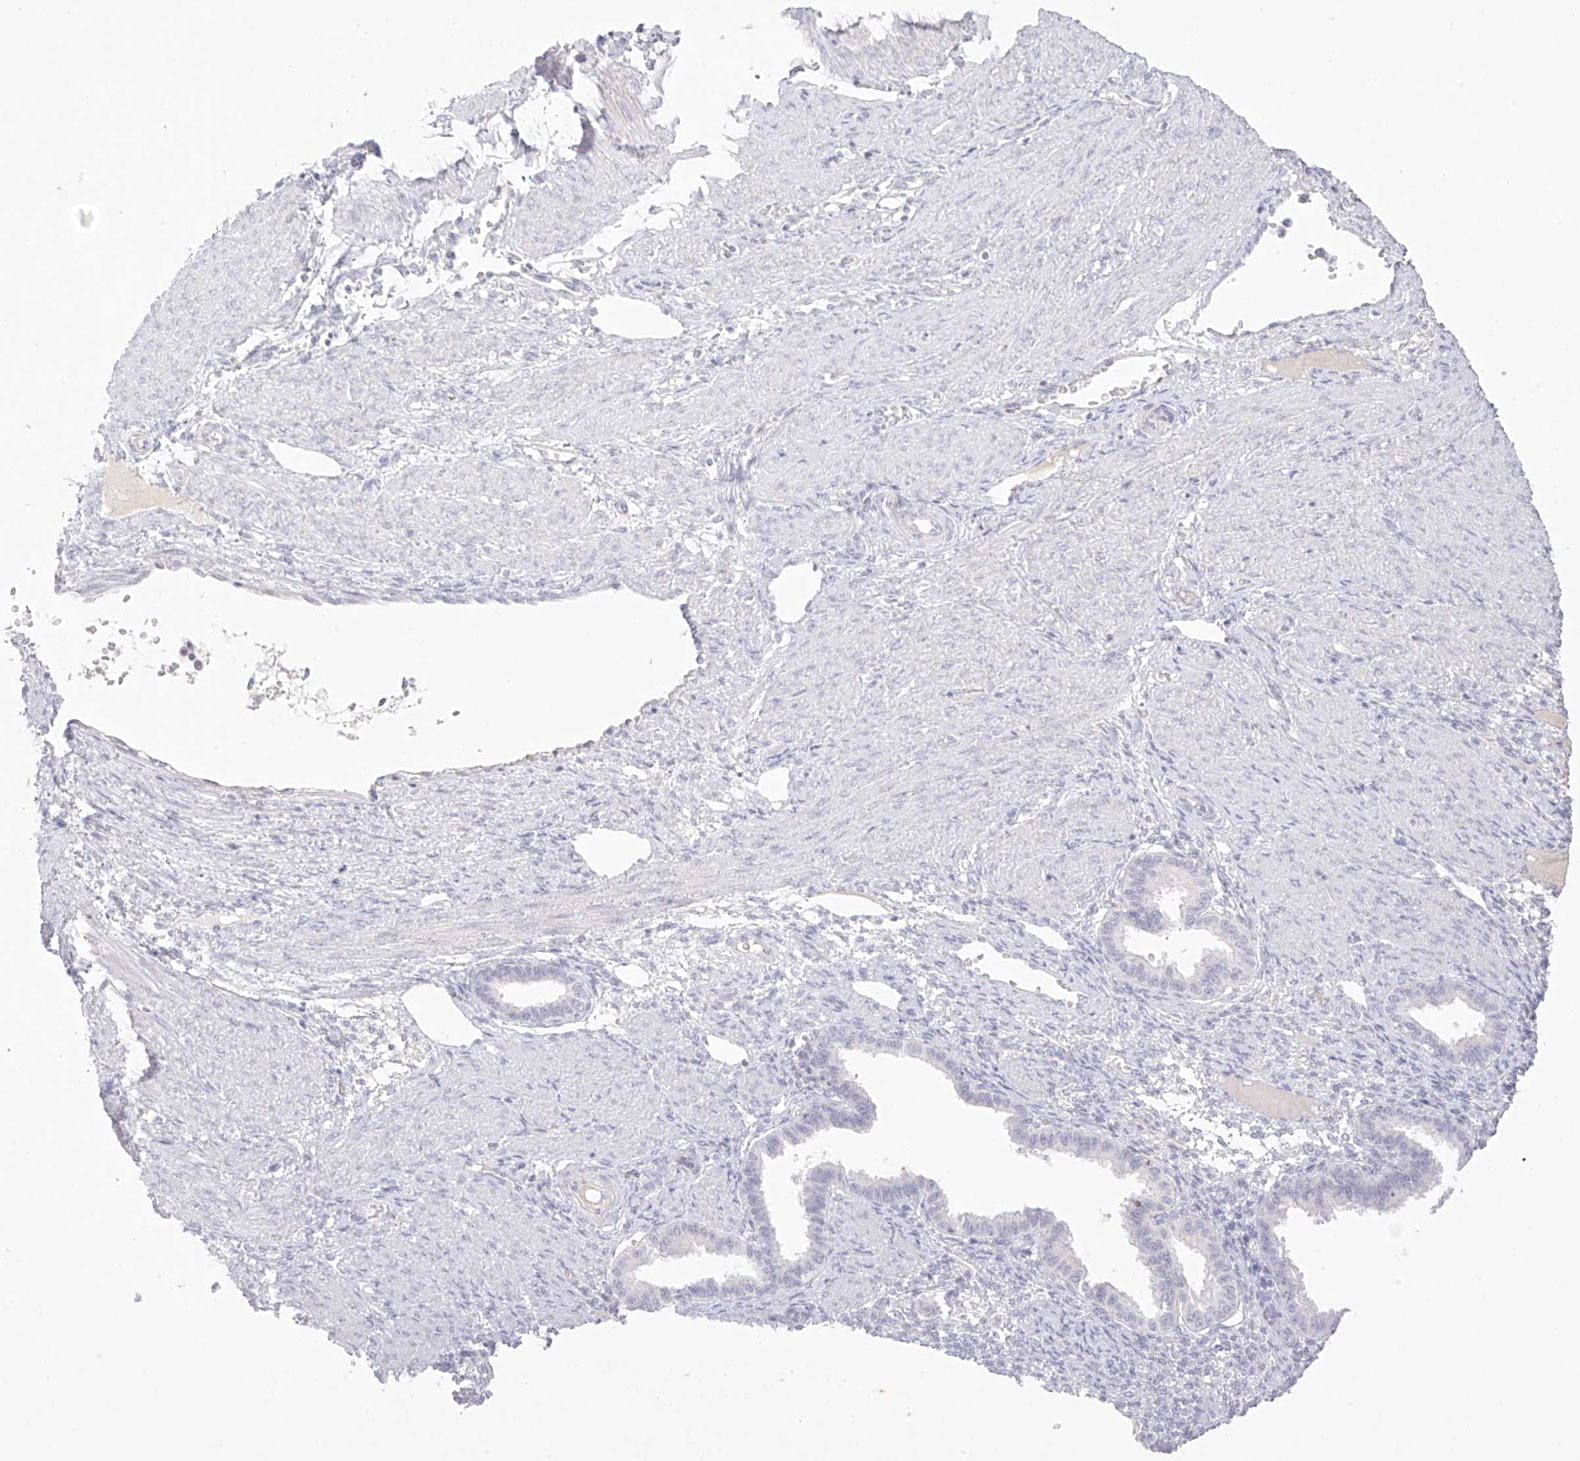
{"staining": {"intensity": "negative", "quantity": "none", "location": "none"}, "tissue": "endometrium", "cell_type": "Cells in endometrial stroma", "image_type": "normal", "snomed": [{"axis": "morphology", "description": "Normal tissue, NOS"}, {"axis": "topography", "description": "Endometrium"}], "caption": "Protein analysis of unremarkable endometrium exhibits no significant staining in cells in endometrial stroma.", "gene": "TGM4", "patient": {"sex": "female", "age": 33}}